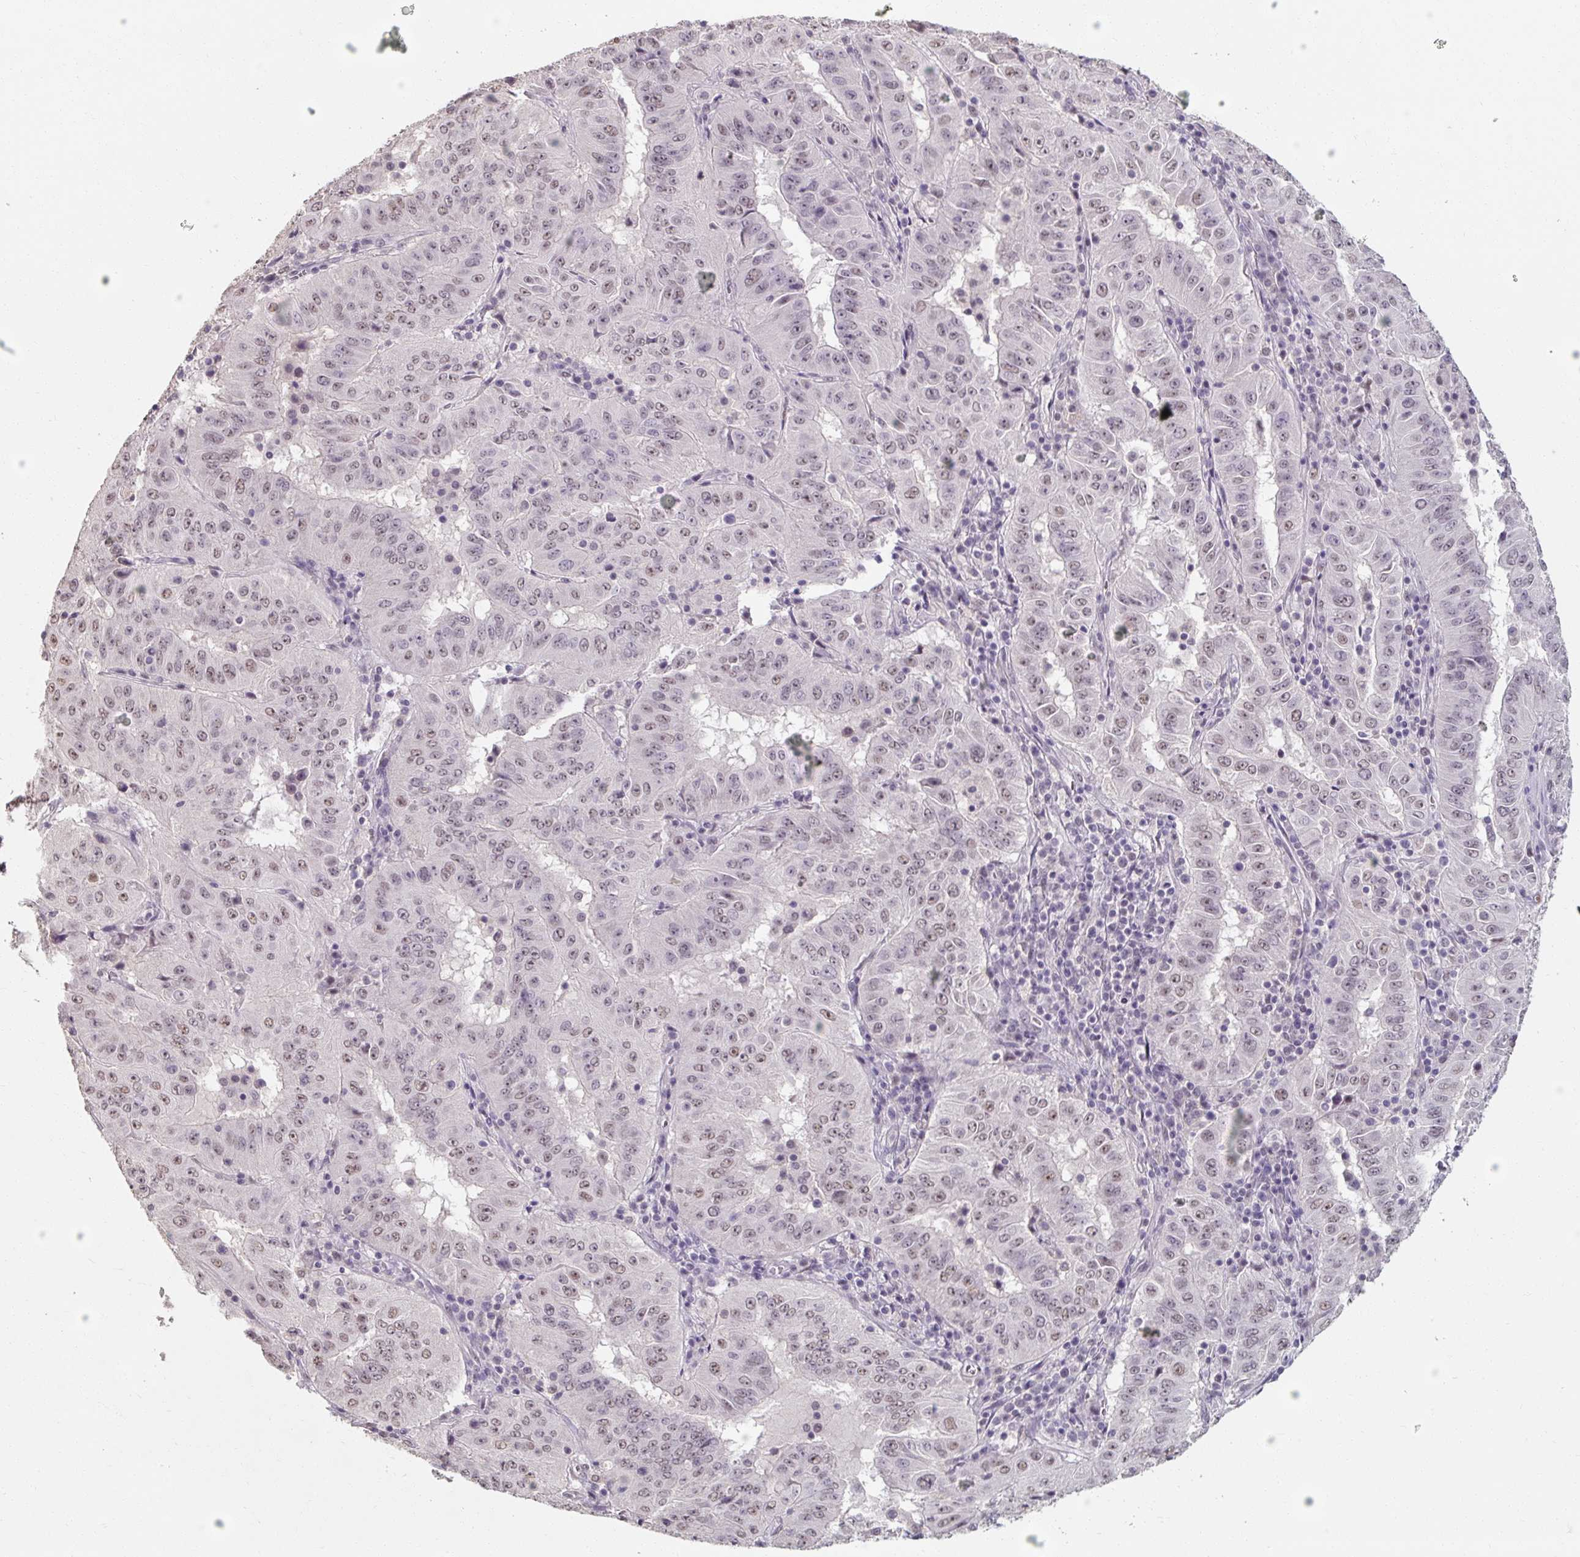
{"staining": {"intensity": "weak", "quantity": "<25%", "location": "nuclear"}, "tissue": "pancreatic cancer", "cell_type": "Tumor cells", "image_type": "cancer", "snomed": [{"axis": "morphology", "description": "Adenocarcinoma, NOS"}, {"axis": "topography", "description": "Pancreas"}], "caption": "High power microscopy micrograph of an immunohistochemistry micrograph of adenocarcinoma (pancreatic), revealing no significant positivity in tumor cells.", "gene": "ZFTRAF1", "patient": {"sex": "male", "age": 63}}